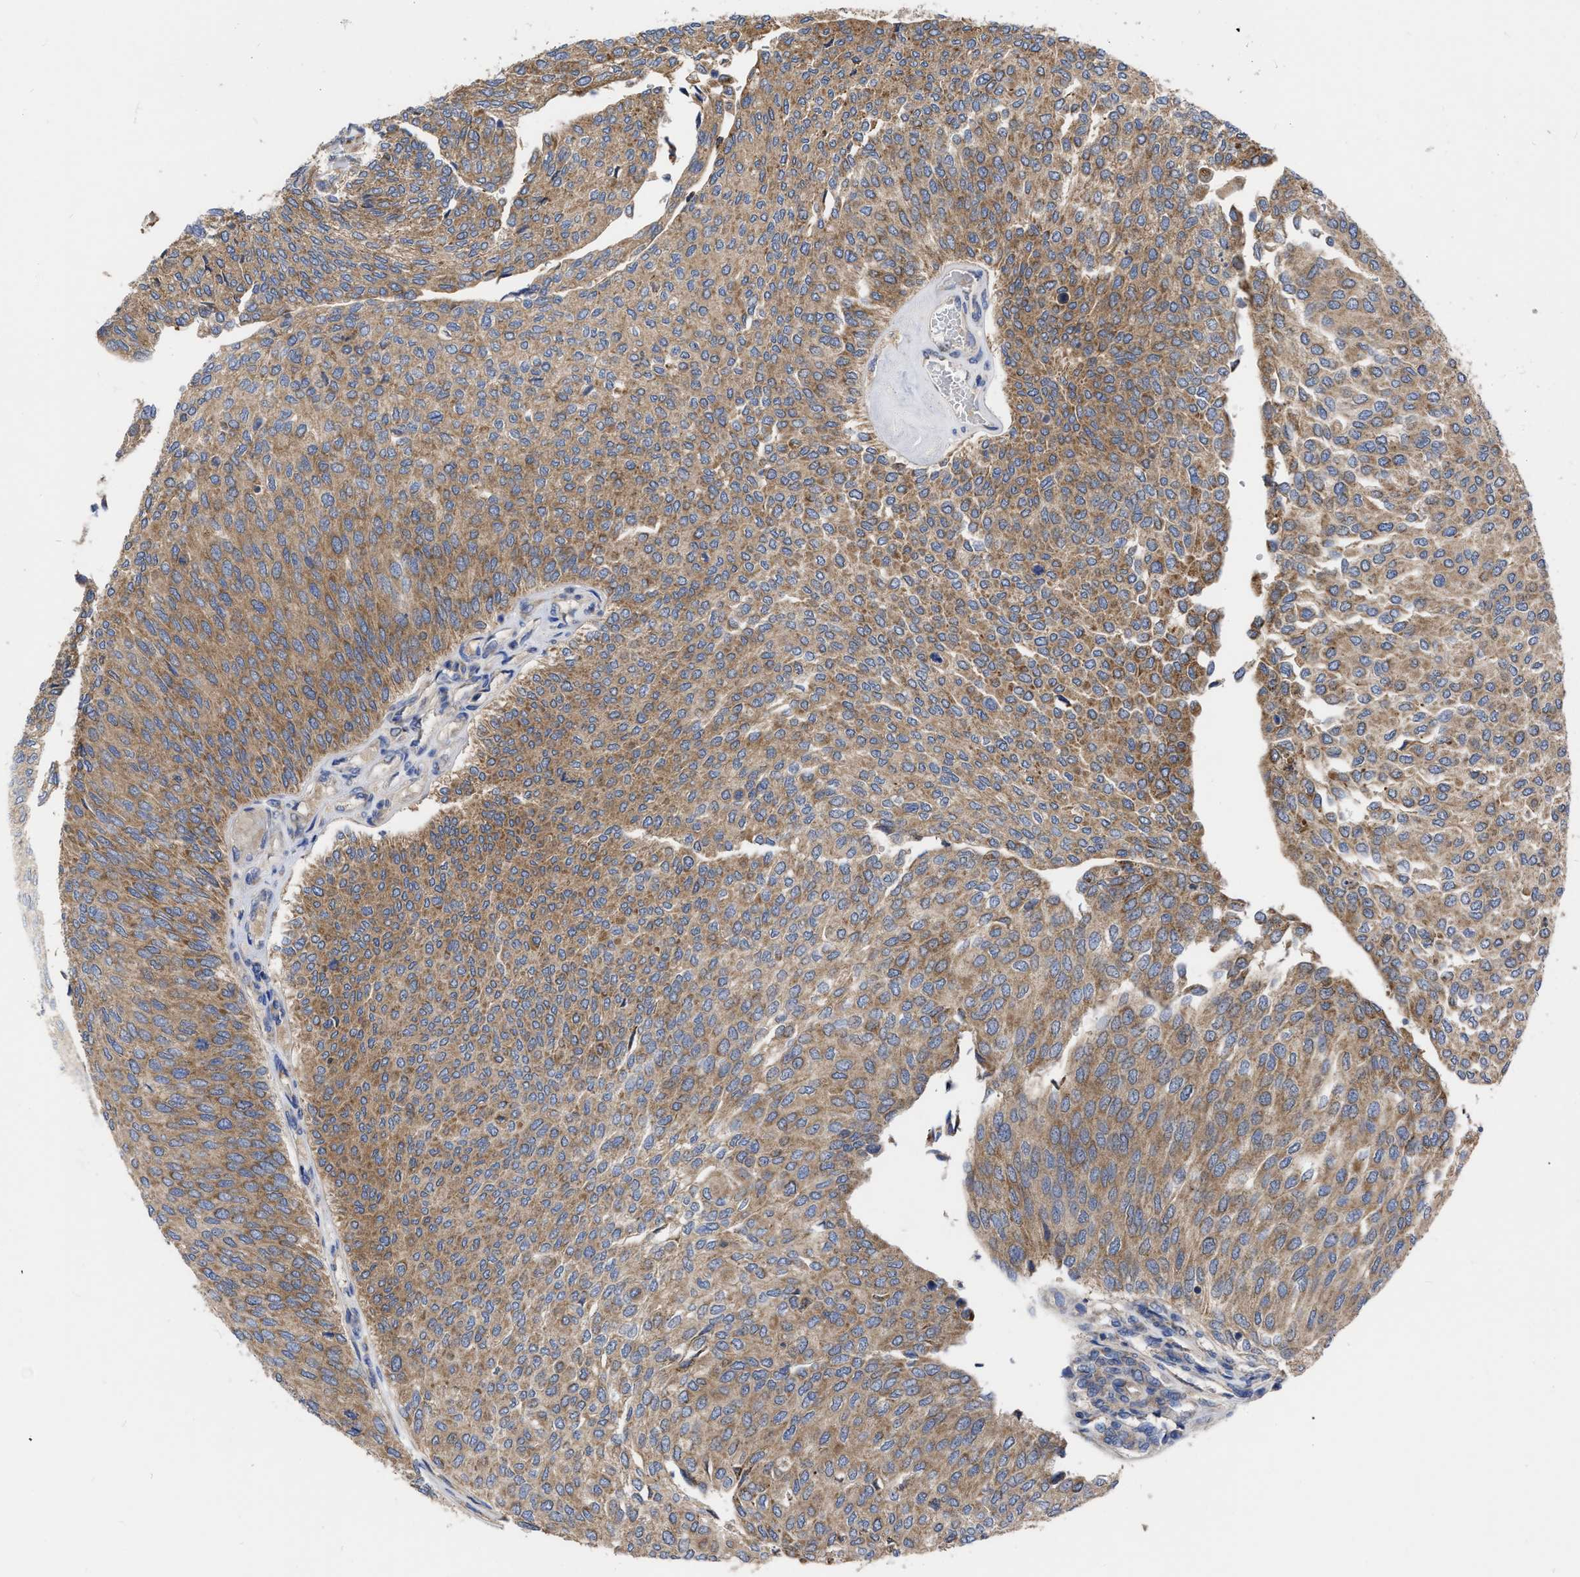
{"staining": {"intensity": "moderate", "quantity": ">75%", "location": "cytoplasmic/membranous"}, "tissue": "urothelial cancer", "cell_type": "Tumor cells", "image_type": "cancer", "snomed": [{"axis": "morphology", "description": "Urothelial carcinoma, Low grade"}, {"axis": "topography", "description": "Urinary bladder"}], "caption": "There is medium levels of moderate cytoplasmic/membranous staining in tumor cells of urothelial carcinoma (low-grade), as demonstrated by immunohistochemical staining (brown color).", "gene": "CDKN2C", "patient": {"sex": "female", "age": 79}}